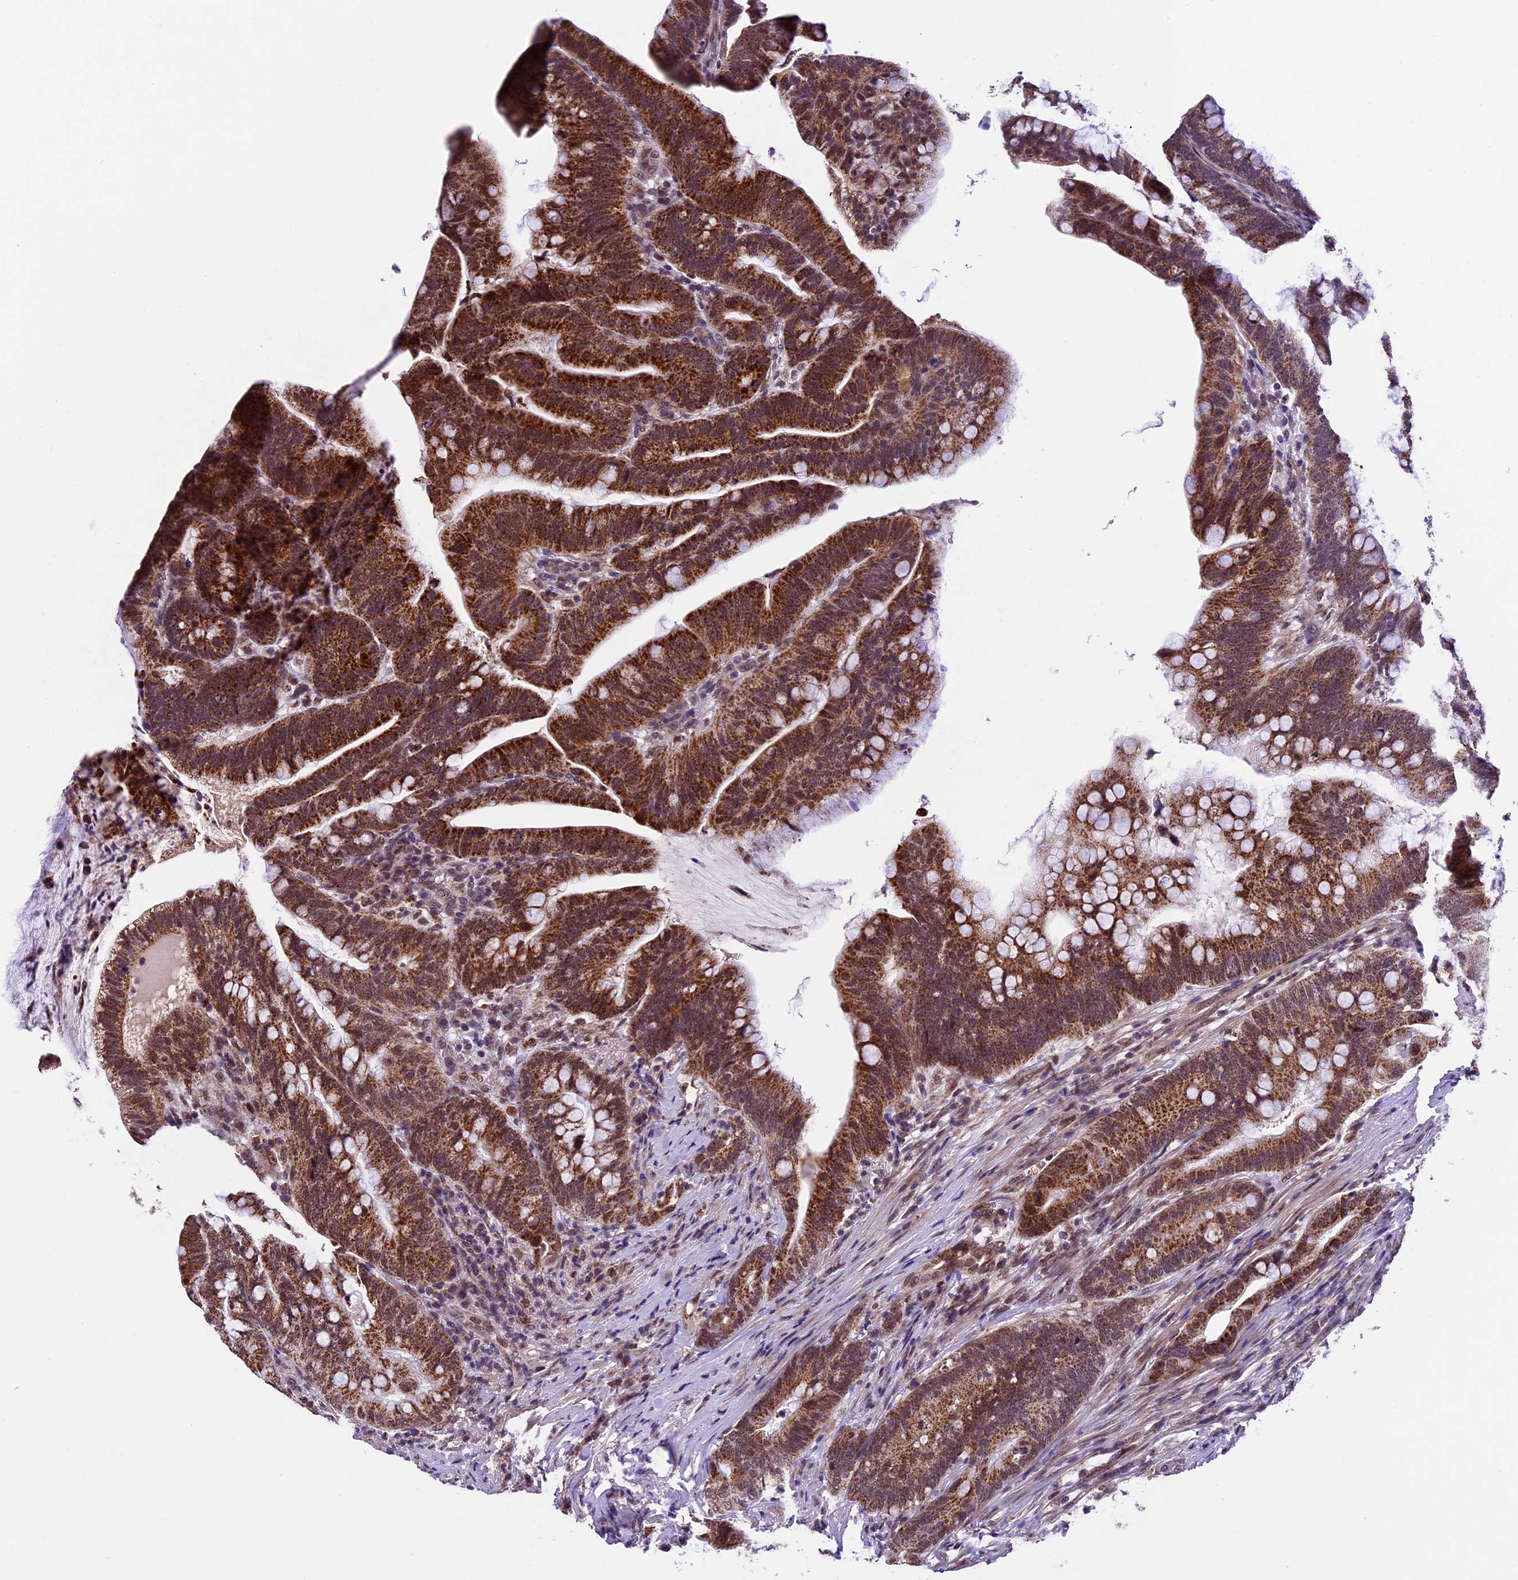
{"staining": {"intensity": "strong", "quantity": ">75%", "location": "cytoplasmic/membranous"}, "tissue": "colorectal cancer", "cell_type": "Tumor cells", "image_type": "cancer", "snomed": [{"axis": "morphology", "description": "Adenocarcinoma, NOS"}, {"axis": "topography", "description": "Colon"}], "caption": "Protein expression analysis of colorectal adenocarcinoma exhibits strong cytoplasmic/membranous positivity in approximately >75% of tumor cells. The staining is performed using DAB (3,3'-diaminobenzidine) brown chromogen to label protein expression. The nuclei are counter-stained blue using hematoxylin.", "gene": "CARS2", "patient": {"sex": "female", "age": 66}}